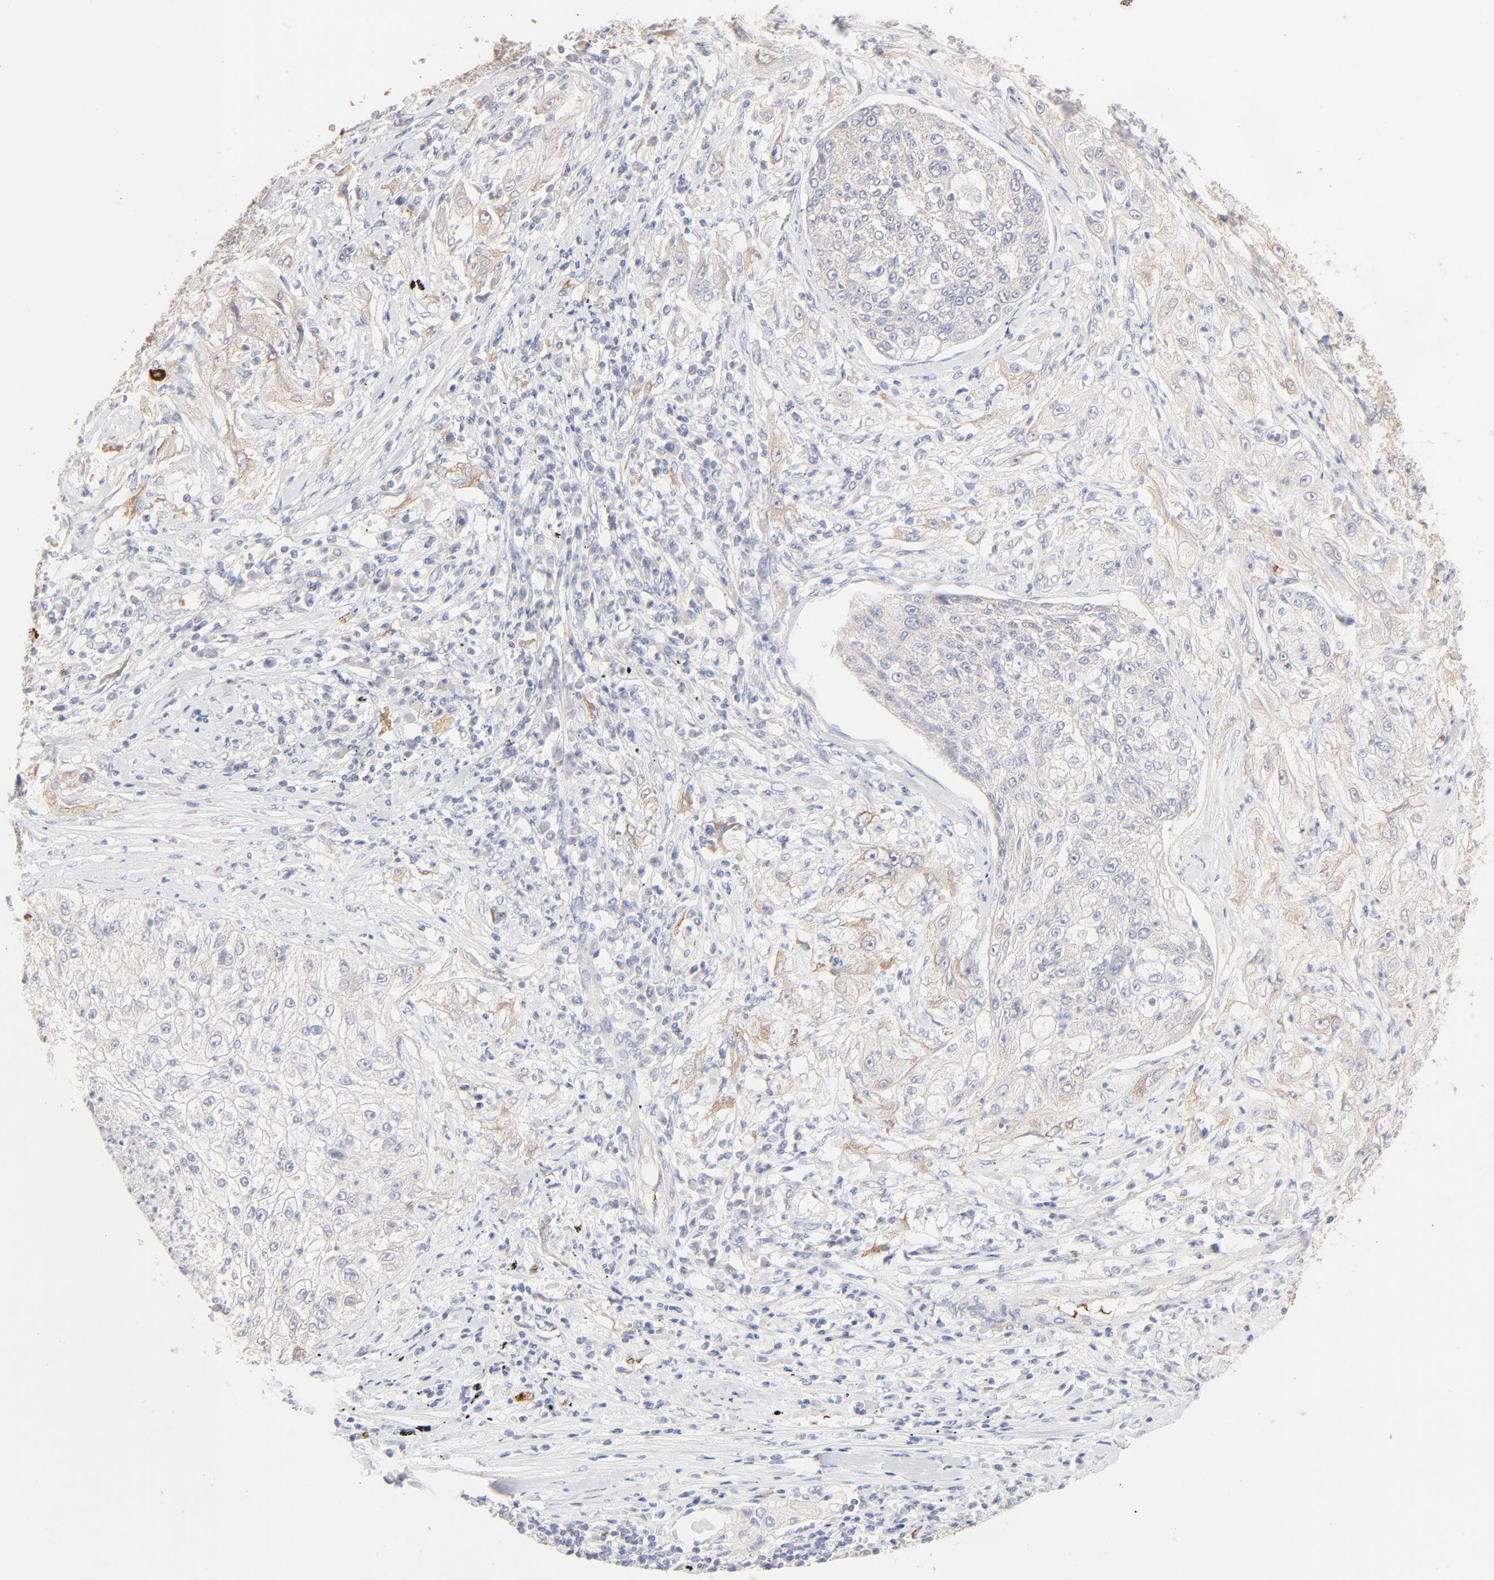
{"staining": {"intensity": "weak", "quantity": "<25%", "location": "cytoplasmic/membranous"}, "tissue": "lung cancer", "cell_type": "Tumor cells", "image_type": "cancer", "snomed": [{"axis": "morphology", "description": "Inflammation, NOS"}, {"axis": "morphology", "description": "Squamous cell carcinoma, NOS"}, {"axis": "topography", "description": "Lymph node"}, {"axis": "topography", "description": "Soft tissue"}, {"axis": "topography", "description": "Lung"}], "caption": "A micrograph of human lung squamous cell carcinoma is negative for staining in tumor cells. (DAB immunohistochemistry visualized using brightfield microscopy, high magnification).", "gene": "SPTB", "patient": {"sex": "male", "age": 66}}